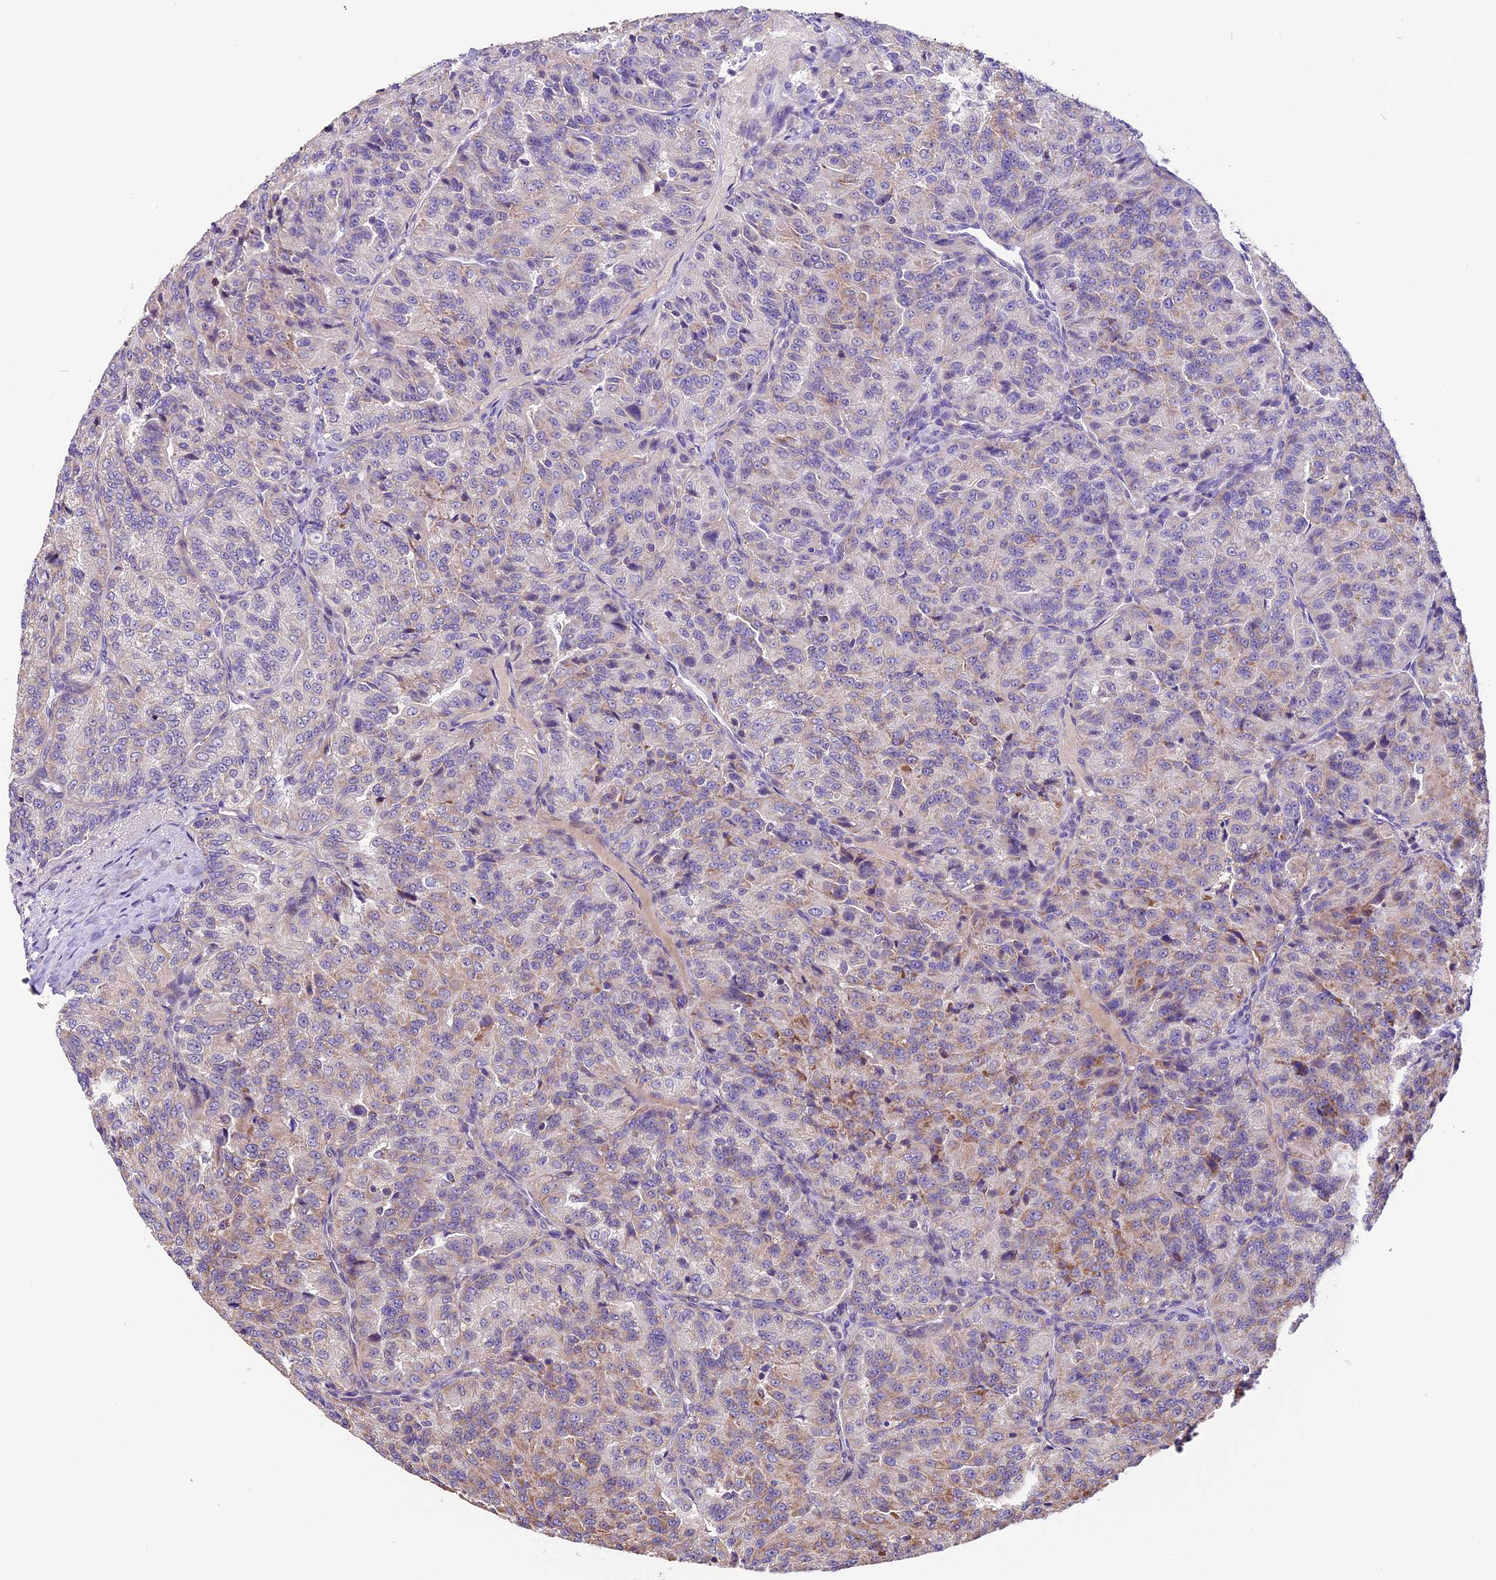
{"staining": {"intensity": "negative", "quantity": "none", "location": "none"}, "tissue": "renal cancer", "cell_type": "Tumor cells", "image_type": "cancer", "snomed": [{"axis": "morphology", "description": "Adenocarcinoma, NOS"}, {"axis": "topography", "description": "Kidney"}], "caption": "IHC image of human renal cancer stained for a protein (brown), which displays no expression in tumor cells.", "gene": "DDX28", "patient": {"sex": "female", "age": 63}}